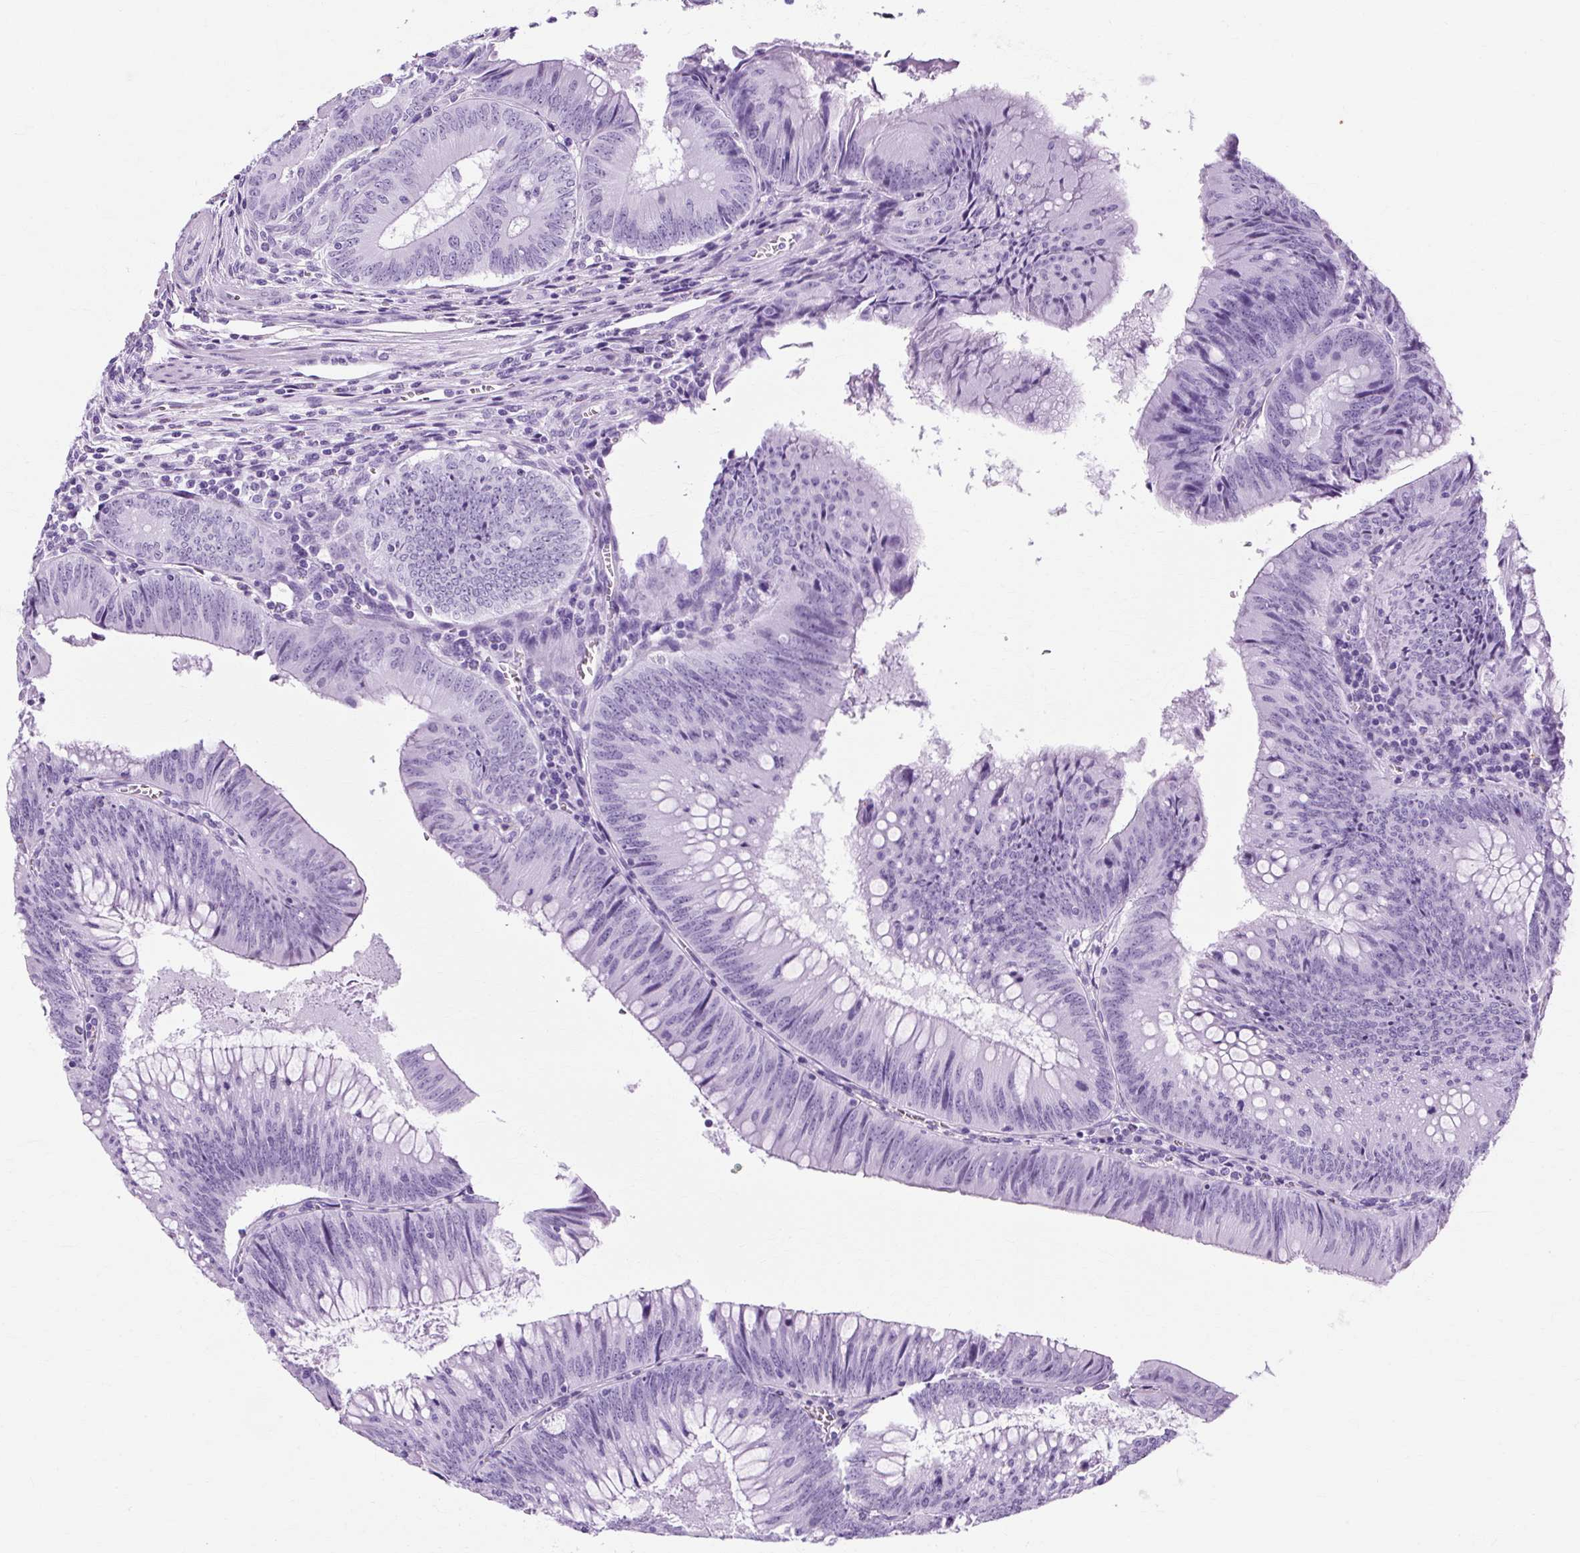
{"staining": {"intensity": "negative", "quantity": "none", "location": "none"}, "tissue": "colorectal cancer", "cell_type": "Tumor cells", "image_type": "cancer", "snomed": [{"axis": "morphology", "description": "Adenocarcinoma, NOS"}, {"axis": "topography", "description": "Rectum"}], "caption": "Image shows no significant protein positivity in tumor cells of adenocarcinoma (colorectal). (DAB (3,3'-diaminobenzidine) immunohistochemistry, high magnification).", "gene": "TMEM89", "patient": {"sex": "female", "age": 72}}